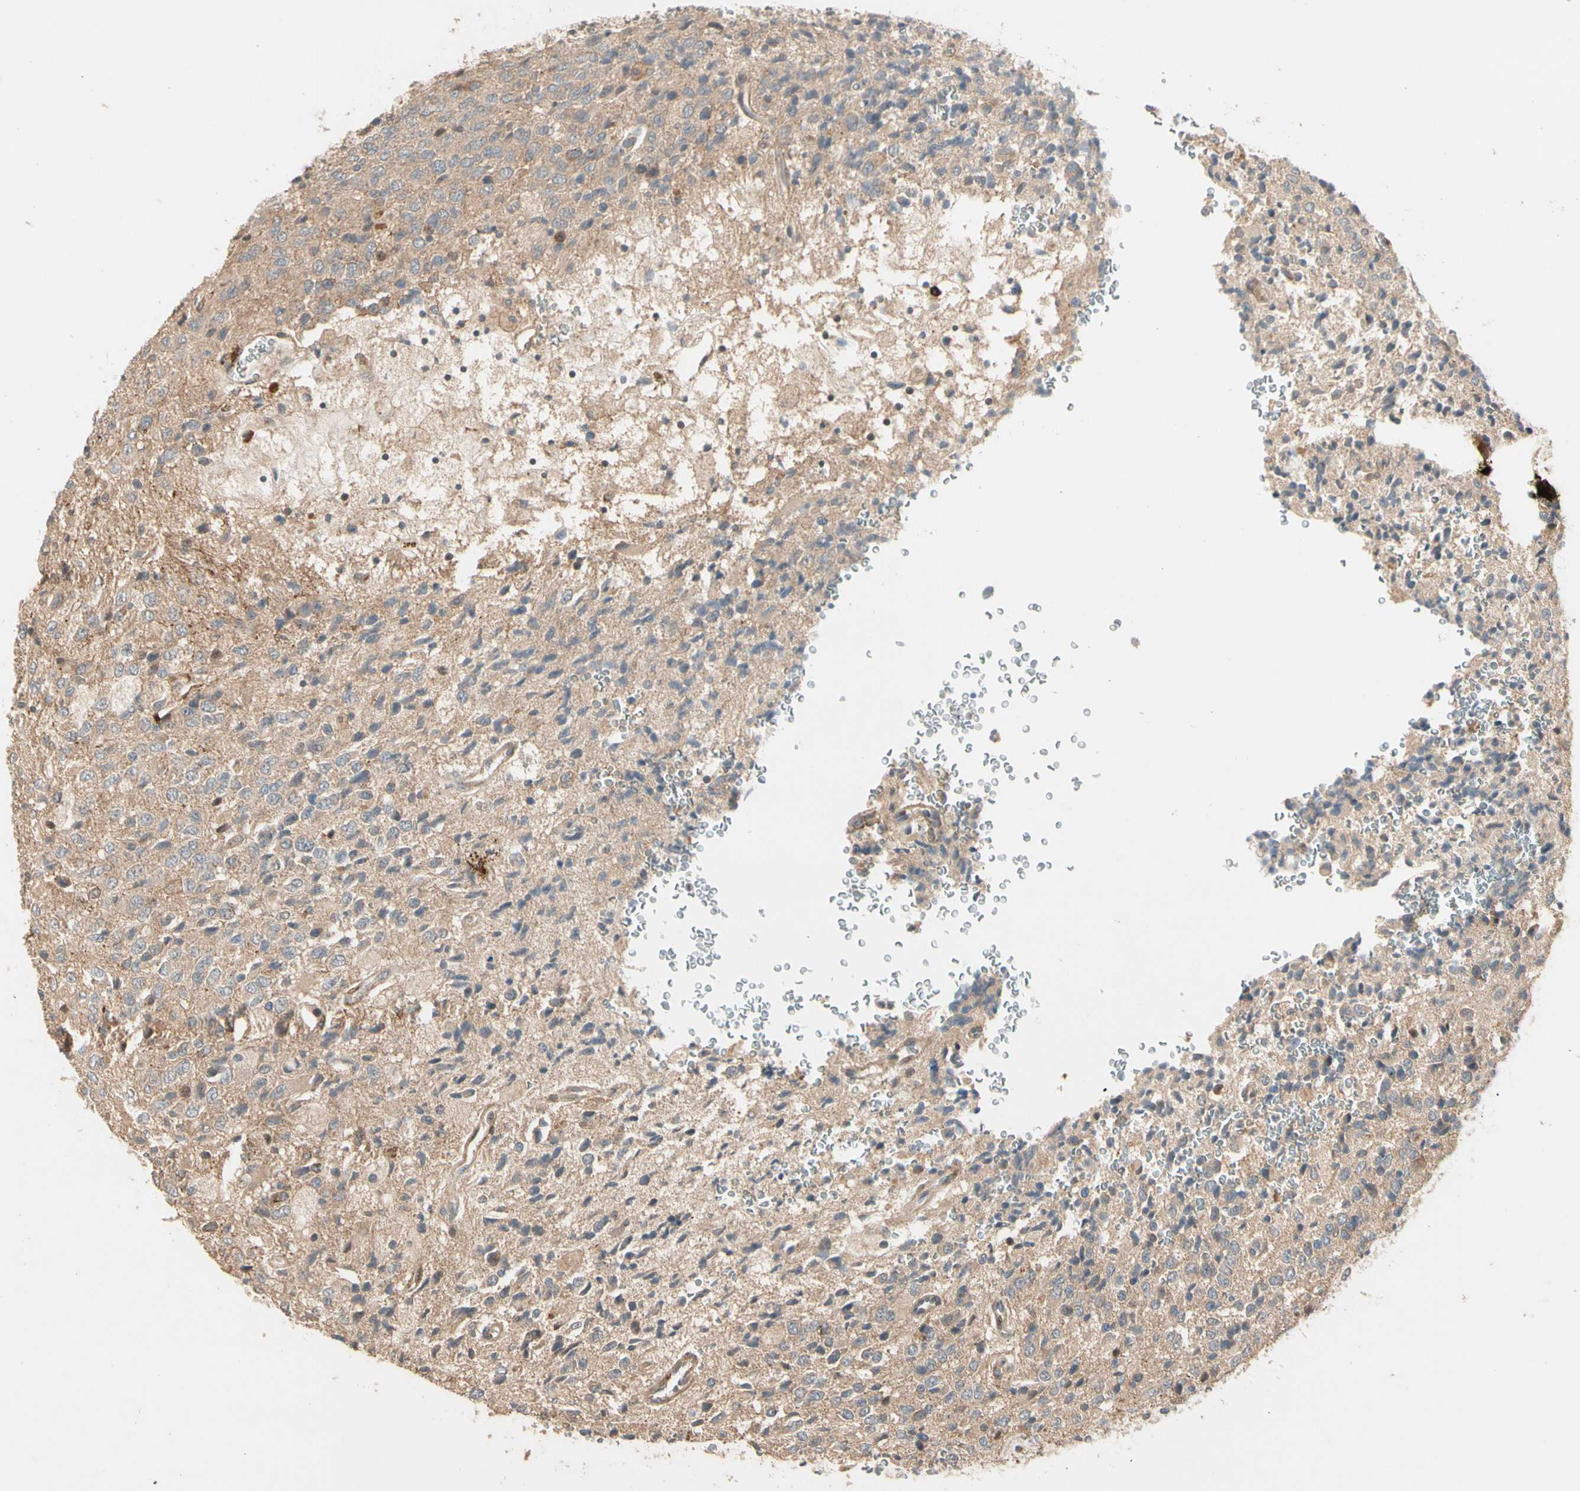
{"staining": {"intensity": "weak", "quantity": "25%-75%", "location": "cytoplasmic/membranous"}, "tissue": "glioma", "cell_type": "Tumor cells", "image_type": "cancer", "snomed": [{"axis": "morphology", "description": "Glioma, malignant, High grade"}, {"axis": "topography", "description": "pancreas cauda"}], "caption": "Brown immunohistochemical staining in human malignant high-grade glioma exhibits weak cytoplasmic/membranous positivity in approximately 25%-75% of tumor cells. (brown staining indicates protein expression, while blue staining denotes nuclei).", "gene": "ATG4C", "patient": {"sex": "male", "age": 60}}